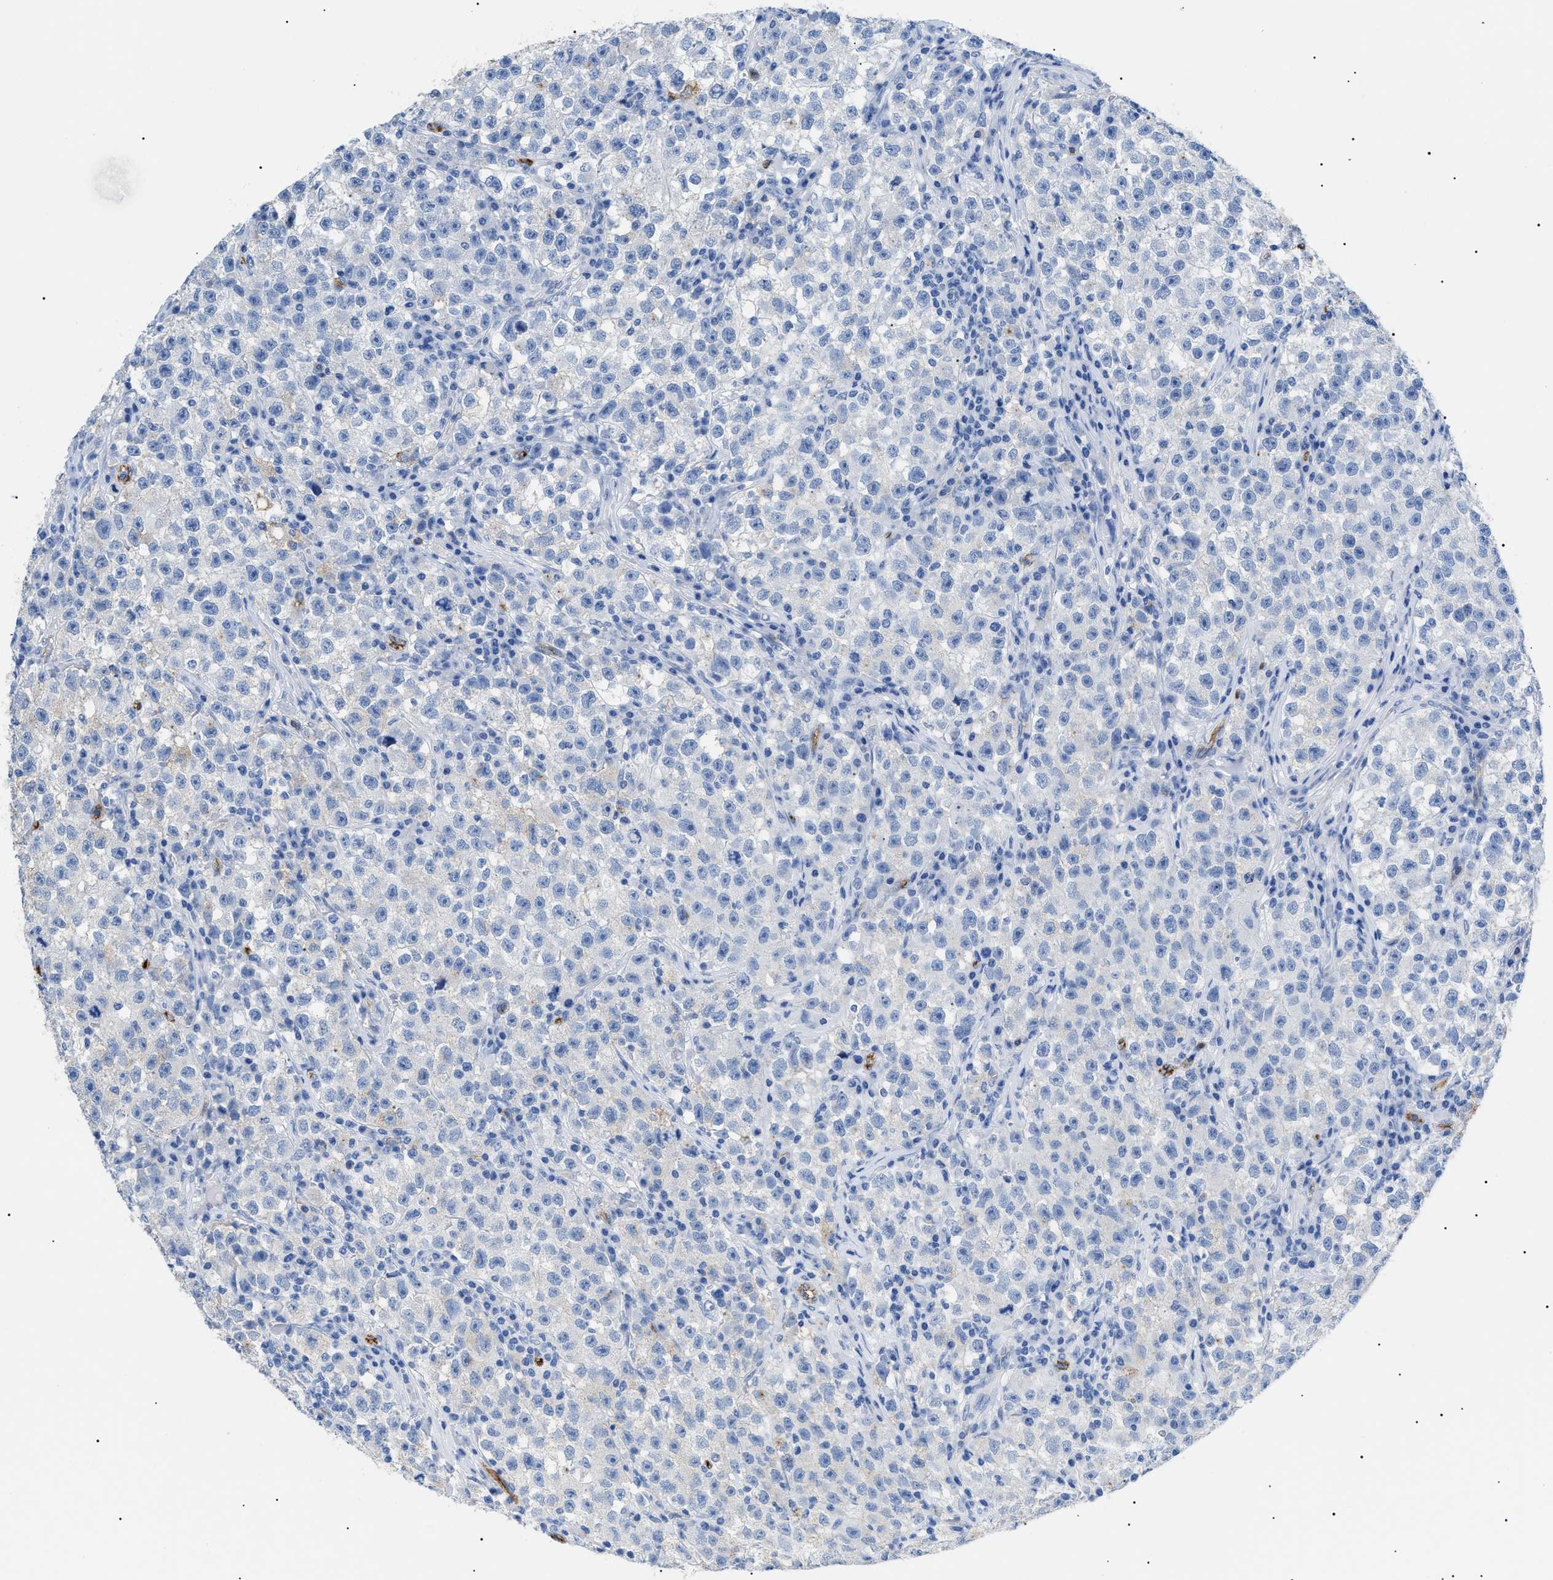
{"staining": {"intensity": "negative", "quantity": "none", "location": "none"}, "tissue": "testis cancer", "cell_type": "Tumor cells", "image_type": "cancer", "snomed": [{"axis": "morphology", "description": "Seminoma, NOS"}, {"axis": "topography", "description": "Testis"}], "caption": "The micrograph demonstrates no staining of tumor cells in testis seminoma. (Immunohistochemistry, brightfield microscopy, high magnification).", "gene": "PODXL", "patient": {"sex": "male", "age": 22}}